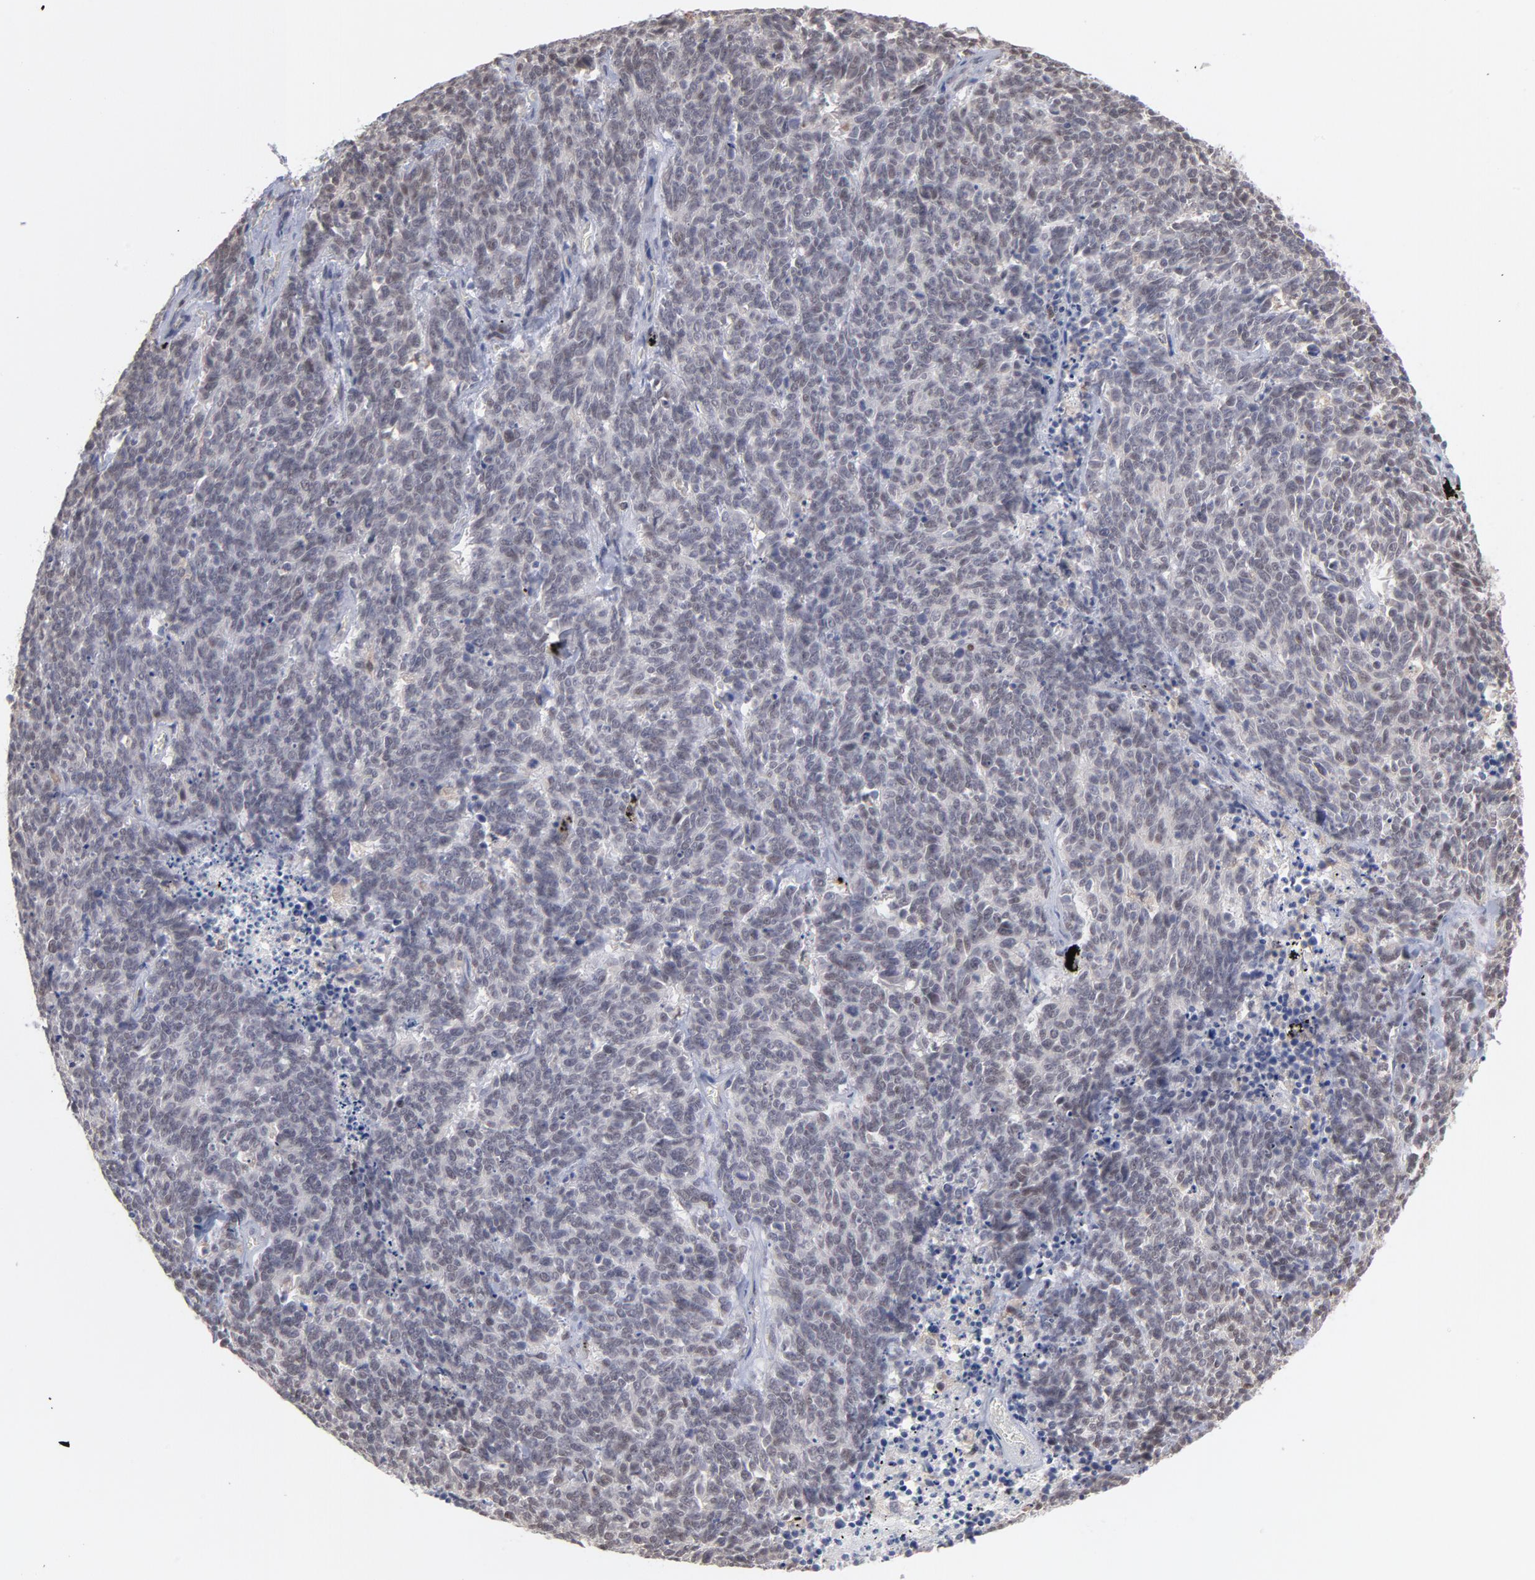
{"staining": {"intensity": "negative", "quantity": "none", "location": "none"}, "tissue": "lung cancer", "cell_type": "Tumor cells", "image_type": "cancer", "snomed": [{"axis": "morphology", "description": "Neoplasm, malignant, NOS"}, {"axis": "topography", "description": "Lung"}], "caption": "A micrograph of human lung cancer is negative for staining in tumor cells. Brightfield microscopy of immunohistochemistry stained with DAB (3,3'-diaminobenzidine) (brown) and hematoxylin (blue), captured at high magnification.", "gene": "OAS1", "patient": {"sex": "female", "age": 58}}